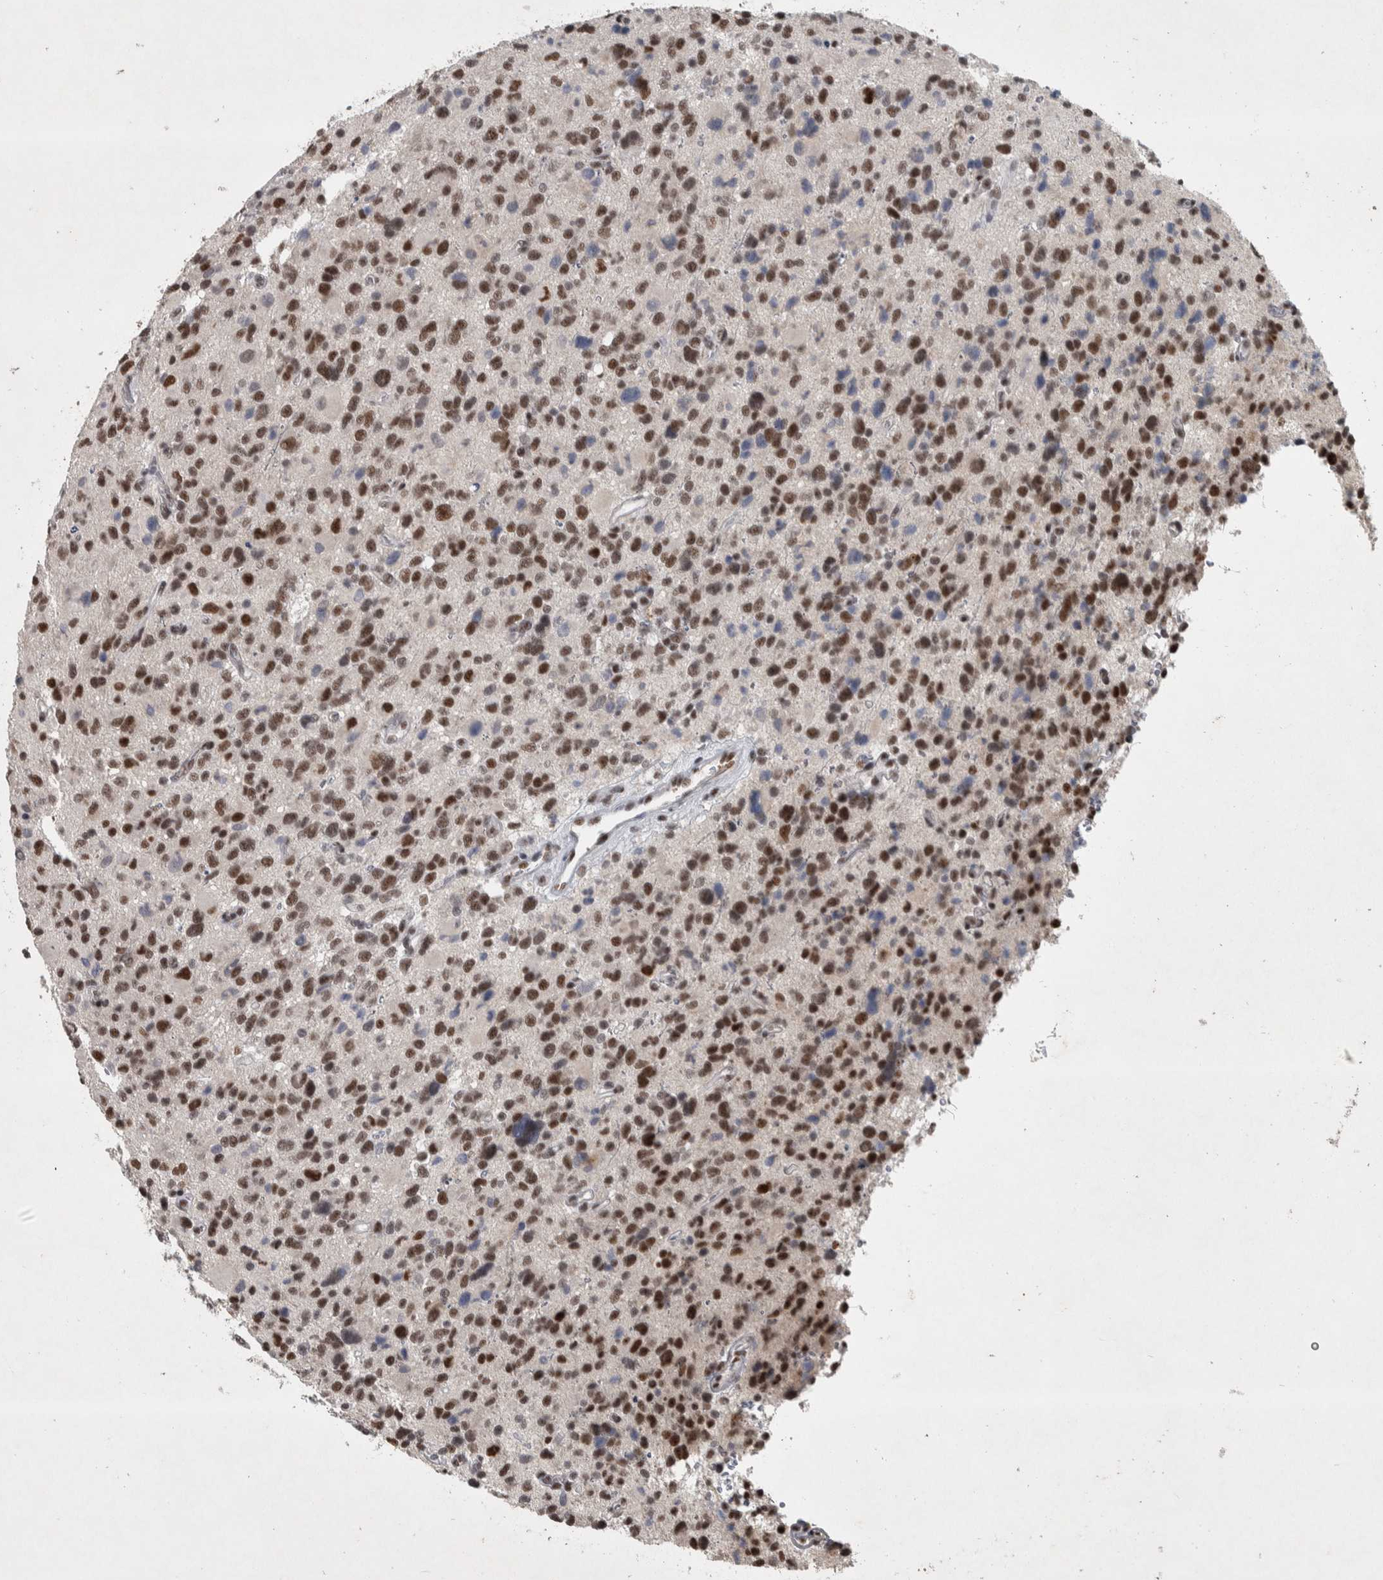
{"staining": {"intensity": "strong", "quantity": ">75%", "location": "nuclear"}, "tissue": "glioma", "cell_type": "Tumor cells", "image_type": "cancer", "snomed": [{"axis": "morphology", "description": "Glioma, malignant, High grade"}, {"axis": "topography", "description": "Brain"}], "caption": "Brown immunohistochemical staining in glioma demonstrates strong nuclear expression in about >75% of tumor cells.", "gene": "DDX42", "patient": {"sex": "male", "age": 48}}